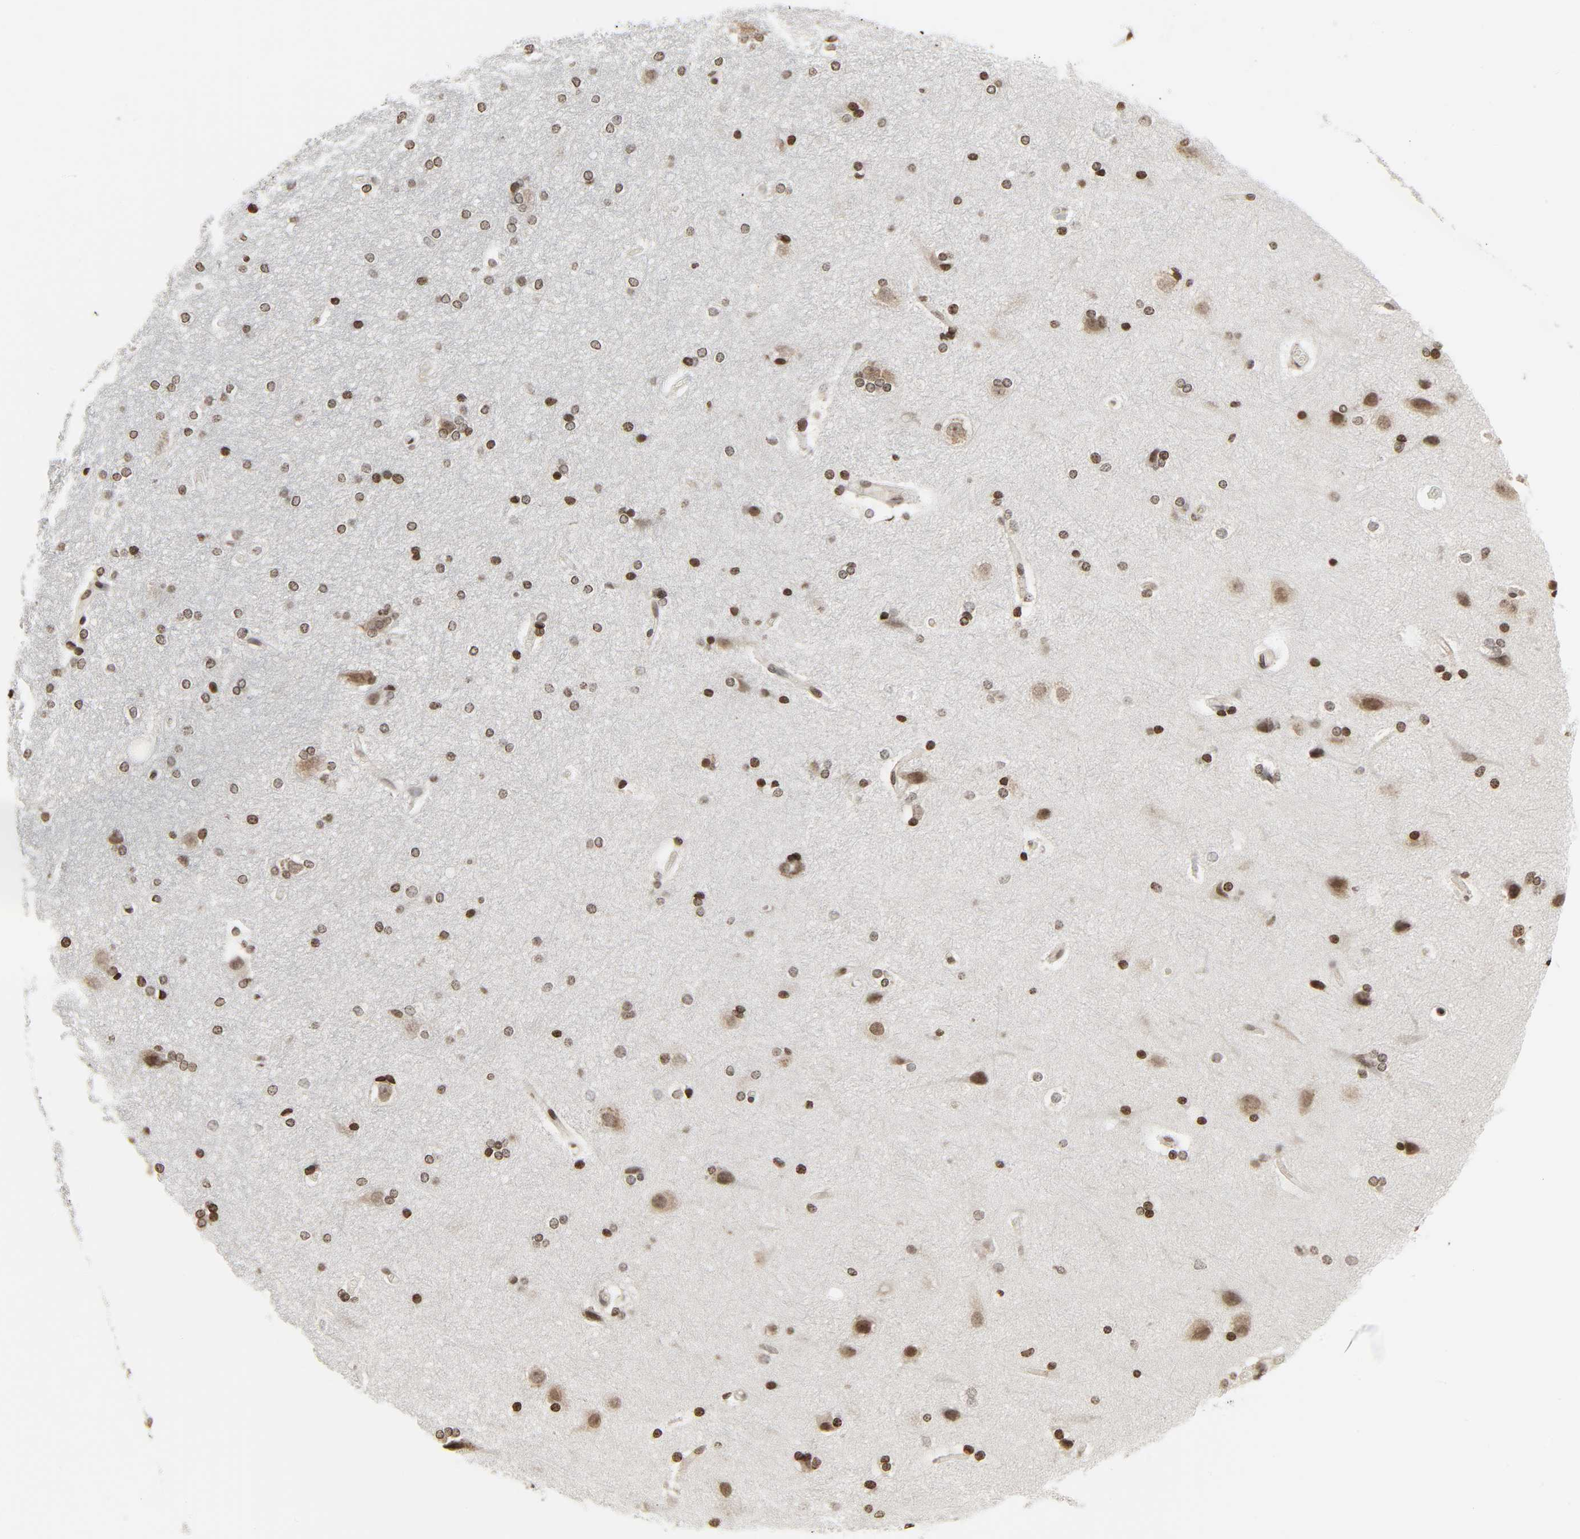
{"staining": {"intensity": "moderate", "quantity": ">75%", "location": "nuclear"}, "tissue": "hippocampus", "cell_type": "Glial cells", "image_type": "normal", "snomed": [{"axis": "morphology", "description": "Normal tissue, NOS"}, {"axis": "topography", "description": "Hippocampus"}], "caption": "Moderate nuclear staining is seen in about >75% of glial cells in unremarkable hippocampus.", "gene": "ELAVL1", "patient": {"sex": "female", "age": 19}}